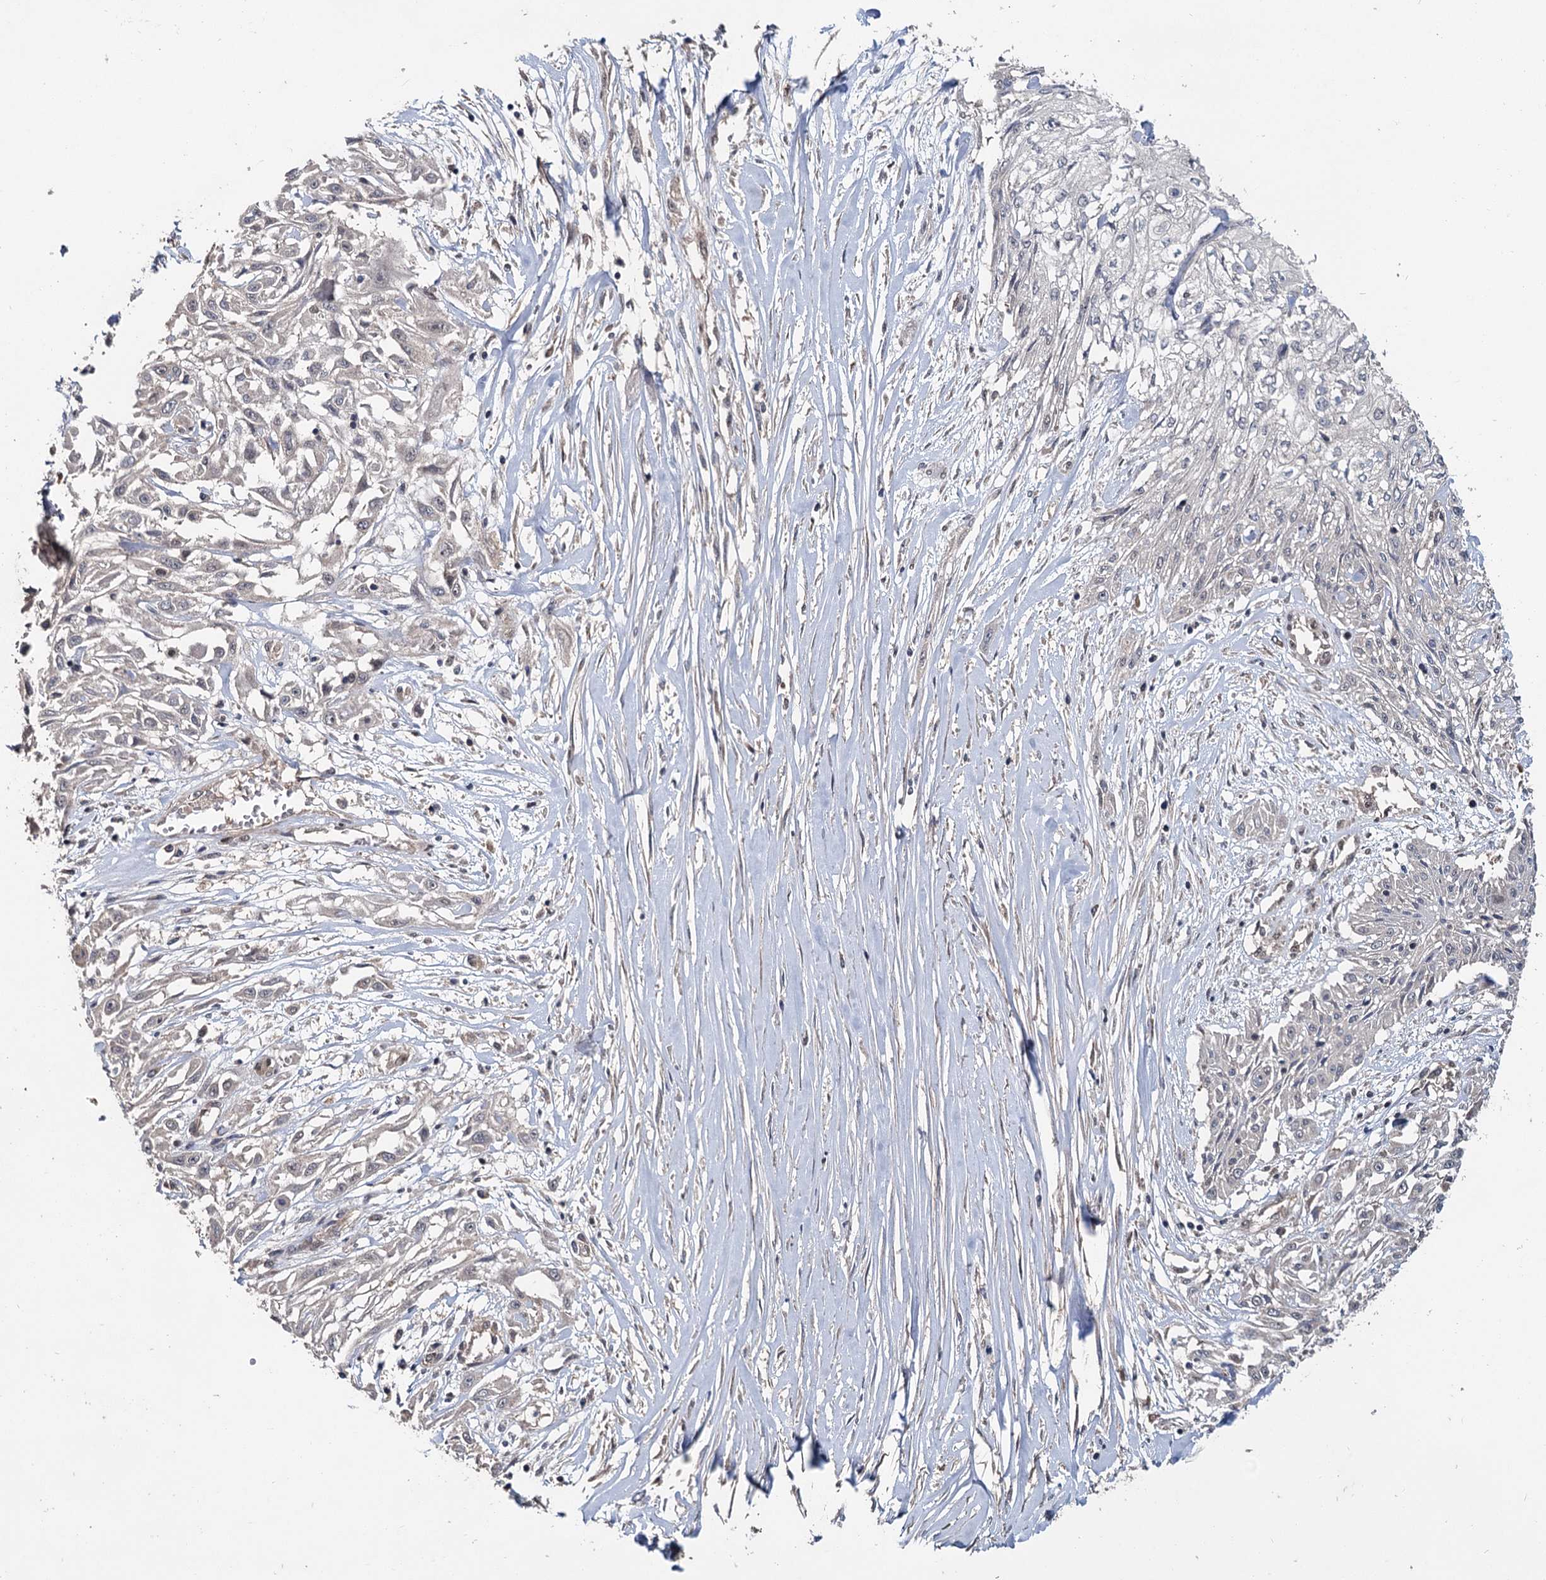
{"staining": {"intensity": "negative", "quantity": "none", "location": "none"}, "tissue": "skin cancer", "cell_type": "Tumor cells", "image_type": "cancer", "snomed": [{"axis": "morphology", "description": "Squamous cell carcinoma, NOS"}, {"axis": "morphology", "description": "Squamous cell carcinoma, metastatic, NOS"}, {"axis": "topography", "description": "Skin"}, {"axis": "topography", "description": "Lymph node"}], "caption": "Immunohistochemical staining of human skin cancer (squamous cell carcinoma) demonstrates no significant positivity in tumor cells.", "gene": "MYG1", "patient": {"sex": "male", "age": 75}}